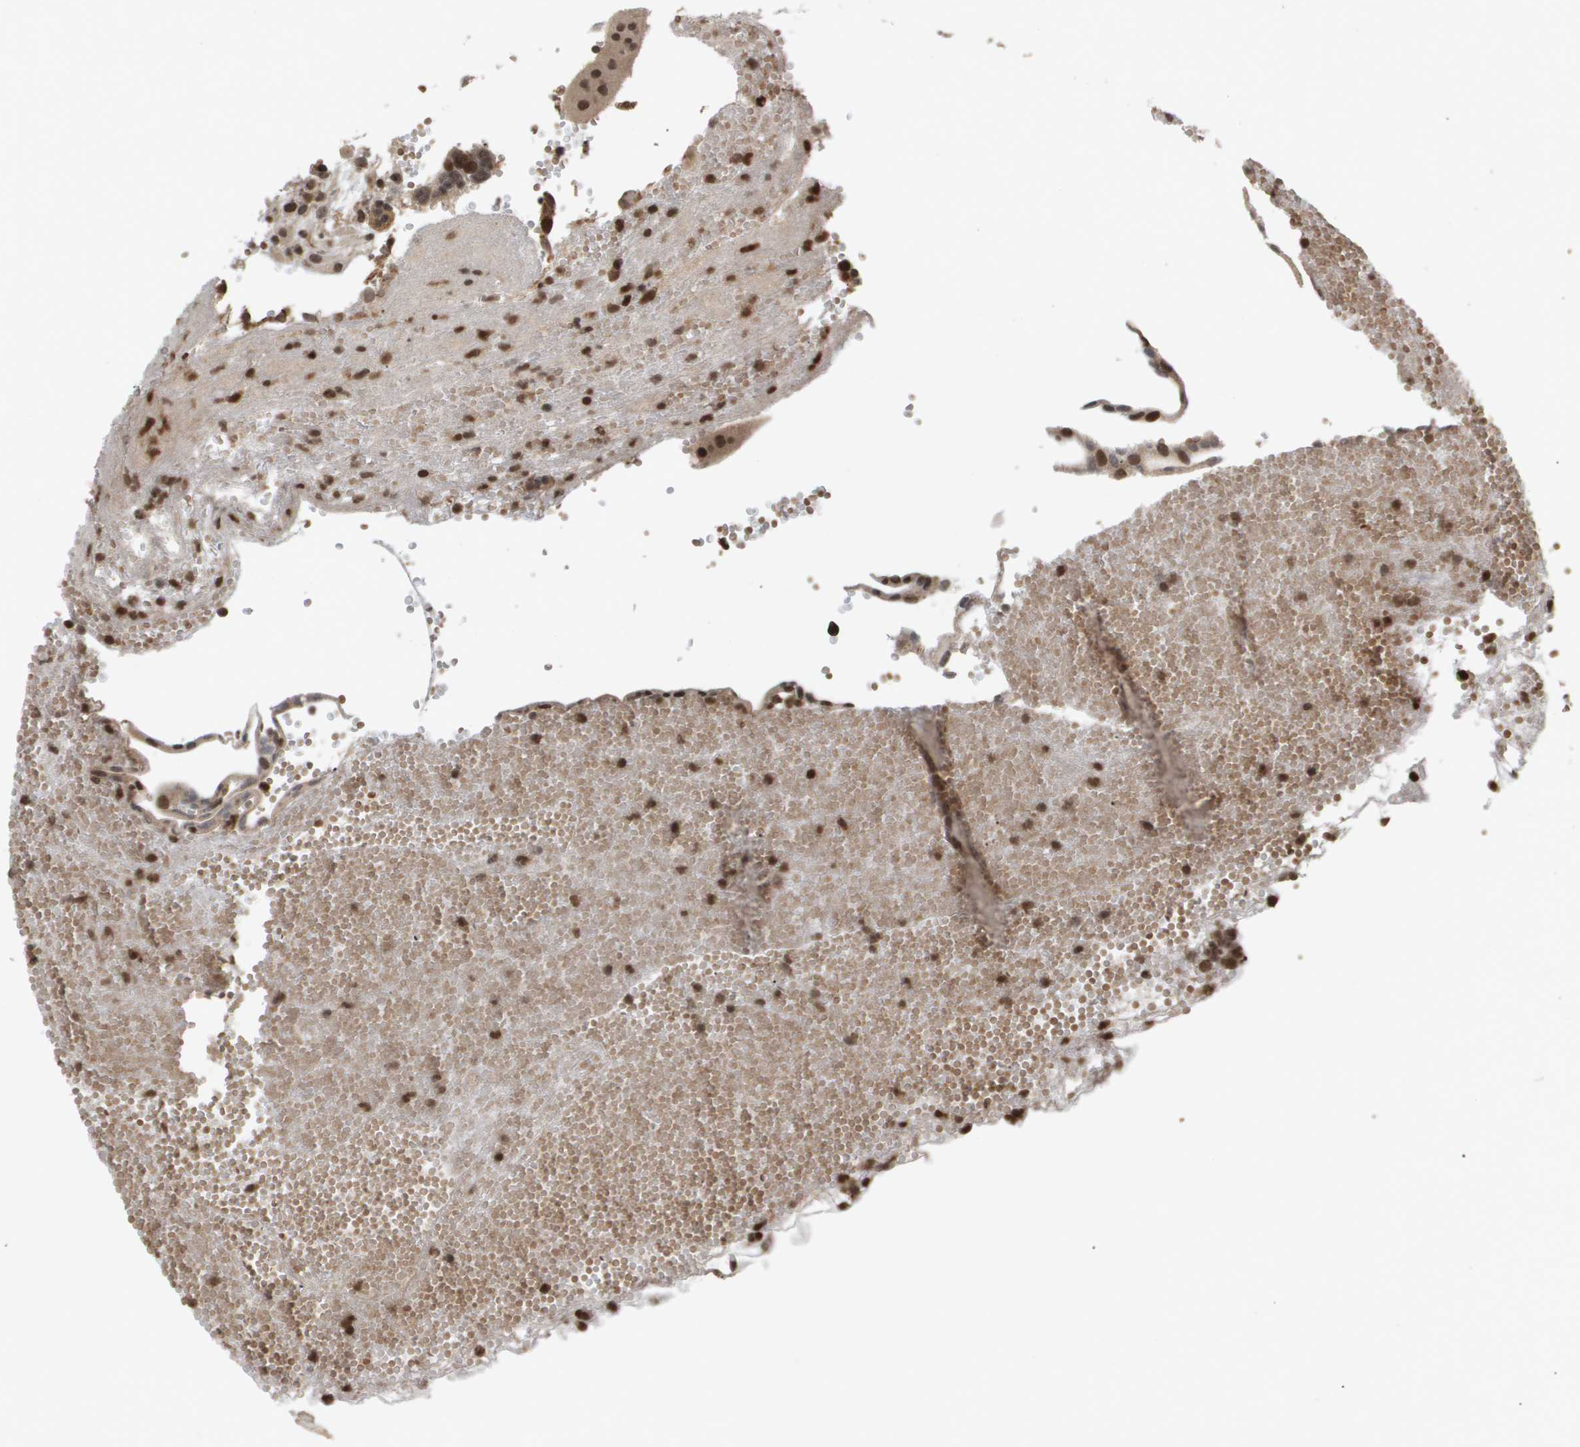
{"staining": {"intensity": "moderate", "quantity": ">75%", "location": "nuclear"}, "tissue": "placenta", "cell_type": "Decidual cells", "image_type": "normal", "snomed": [{"axis": "morphology", "description": "Normal tissue, NOS"}, {"axis": "topography", "description": "Placenta"}], "caption": "Placenta was stained to show a protein in brown. There is medium levels of moderate nuclear positivity in approximately >75% of decidual cells. (DAB IHC with brightfield microscopy, high magnification).", "gene": "HSPA6", "patient": {"sex": "female", "age": 18}}